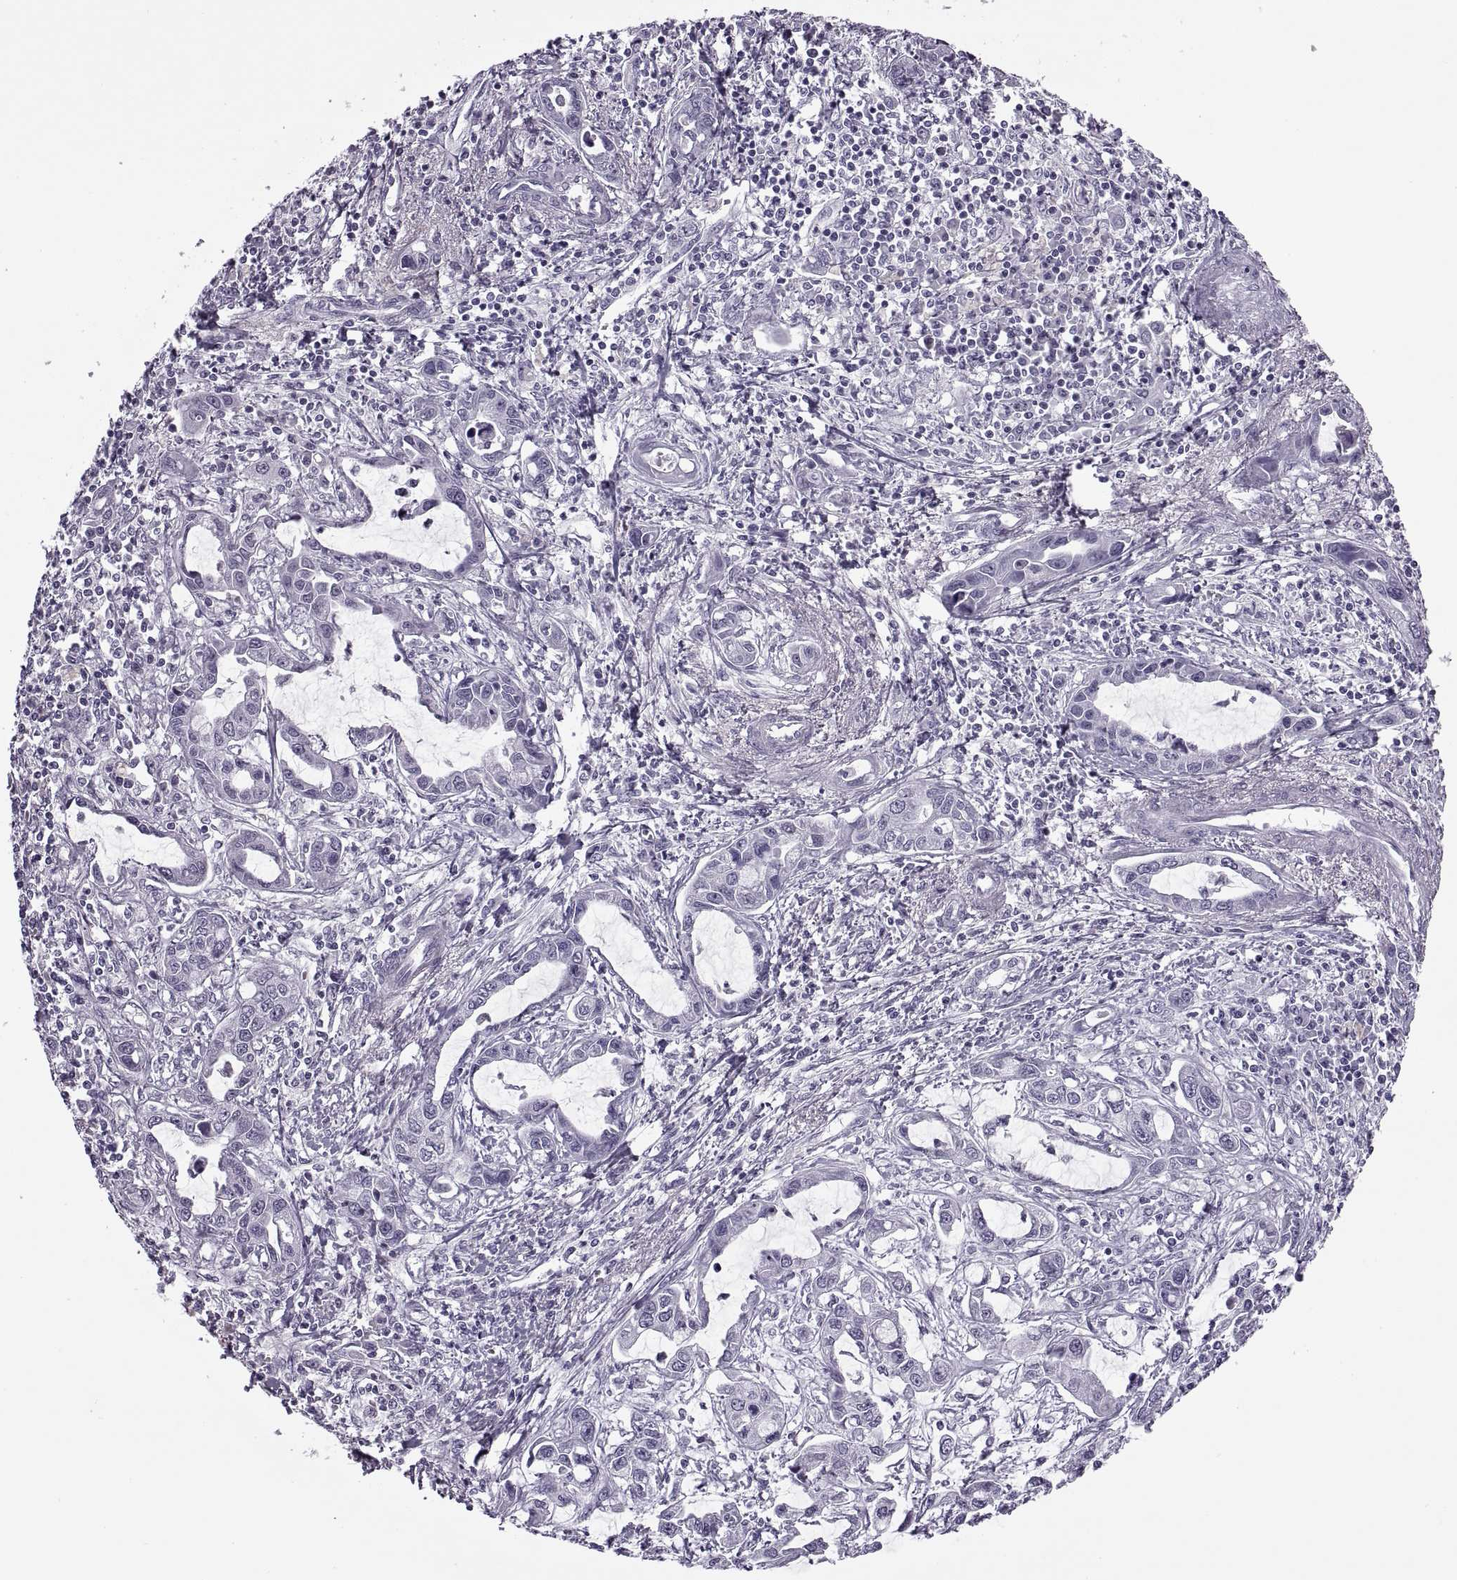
{"staining": {"intensity": "negative", "quantity": "none", "location": "none"}, "tissue": "liver cancer", "cell_type": "Tumor cells", "image_type": "cancer", "snomed": [{"axis": "morphology", "description": "Cholangiocarcinoma"}, {"axis": "topography", "description": "Liver"}], "caption": "Cholangiocarcinoma (liver) stained for a protein using IHC demonstrates no expression tumor cells.", "gene": "FAM24A", "patient": {"sex": "male", "age": 58}}